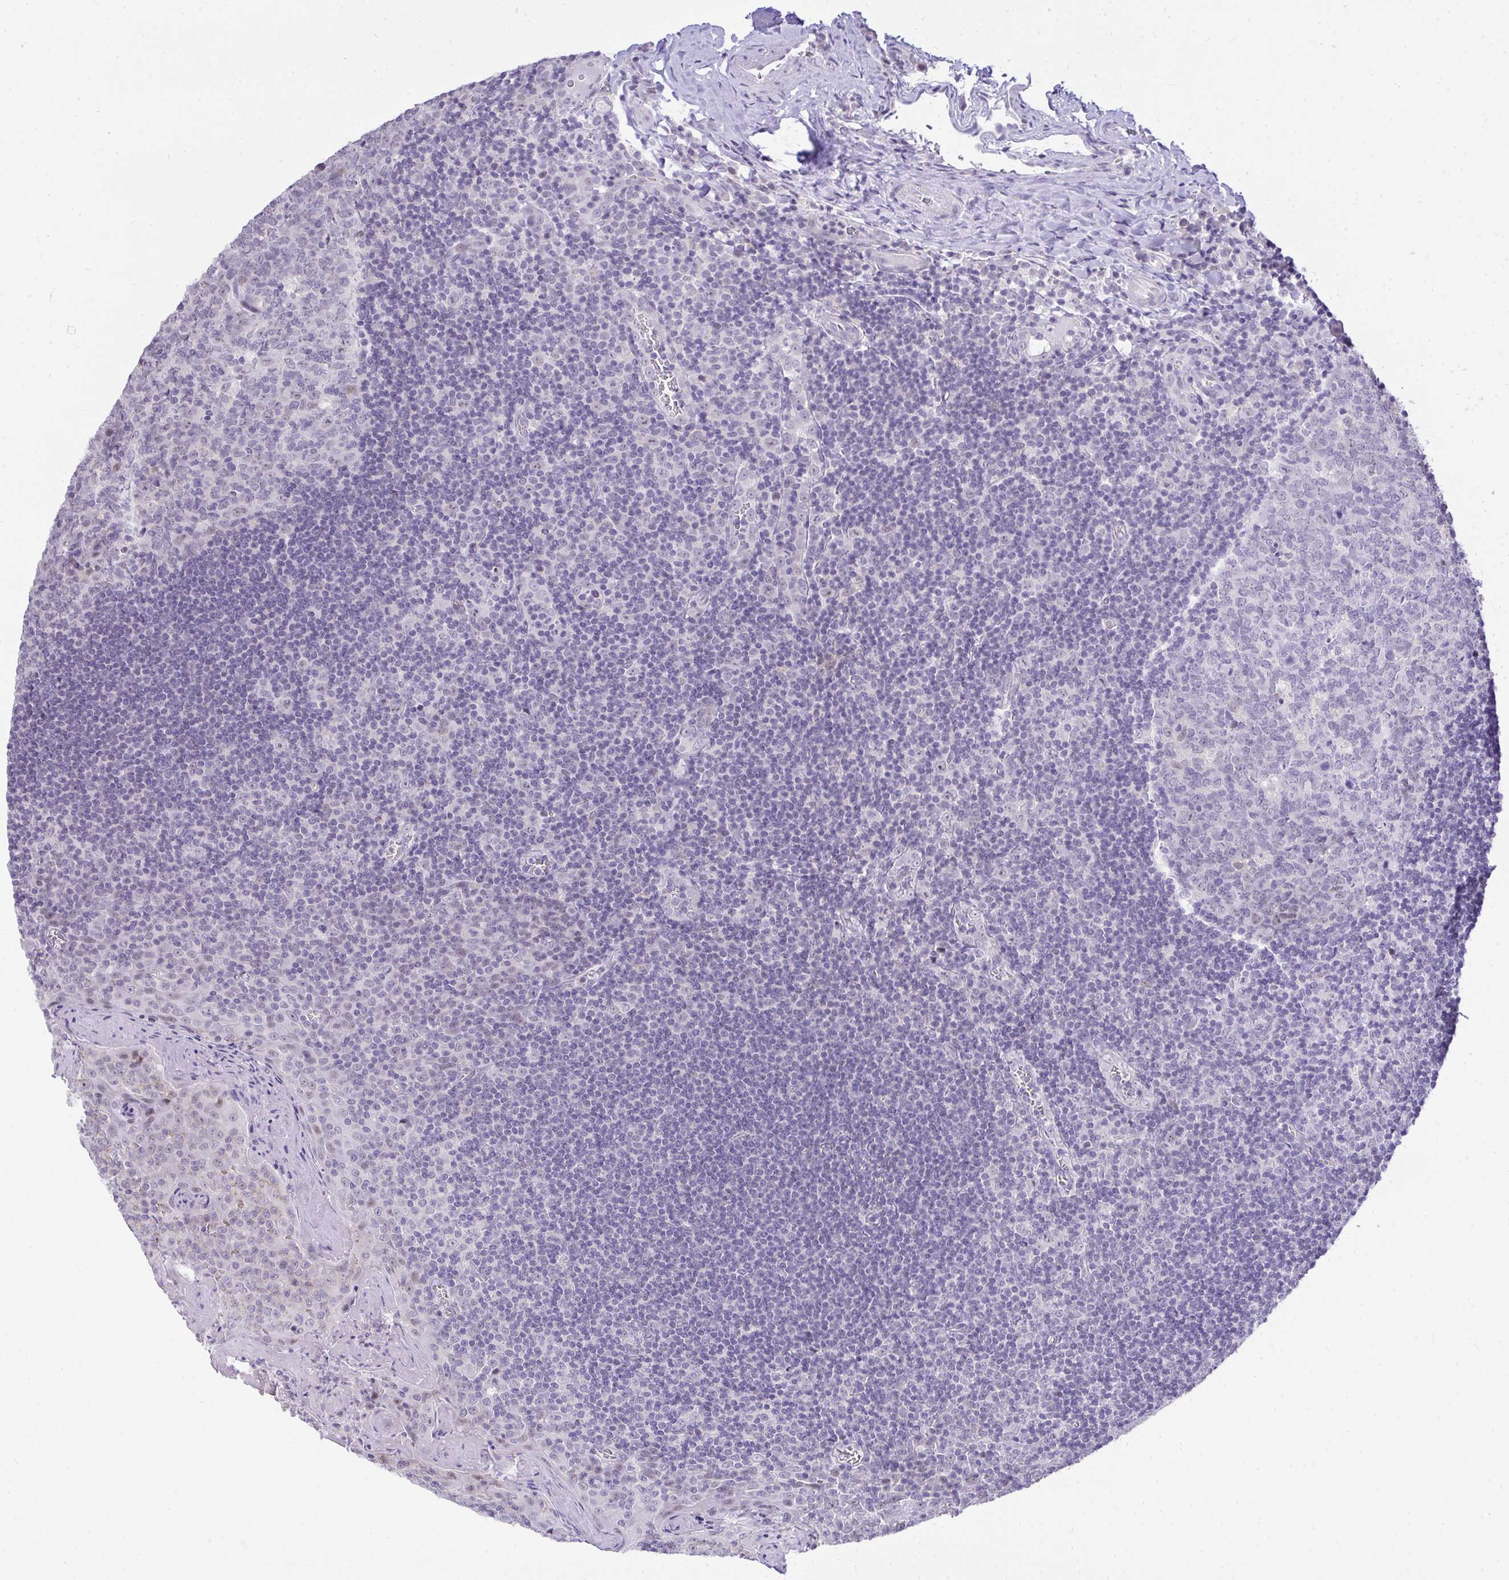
{"staining": {"intensity": "negative", "quantity": "none", "location": "none"}, "tissue": "tonsil", "cell_type": "Germinal center cells", "image_type": "normal", "snomed": [{"axis": "morphology", "description": "Normal tissue, NOS"}, {"axis": "morphology", "description": "Inflammation, NOS"}, {"axis": "topography", "description": "Tonsil"}], "caption": "Micrograph shows no protein staining in germinal center cells of normal tonsil.", "gene": "EID3", "patient": {"sex": "female", "age": 31}}